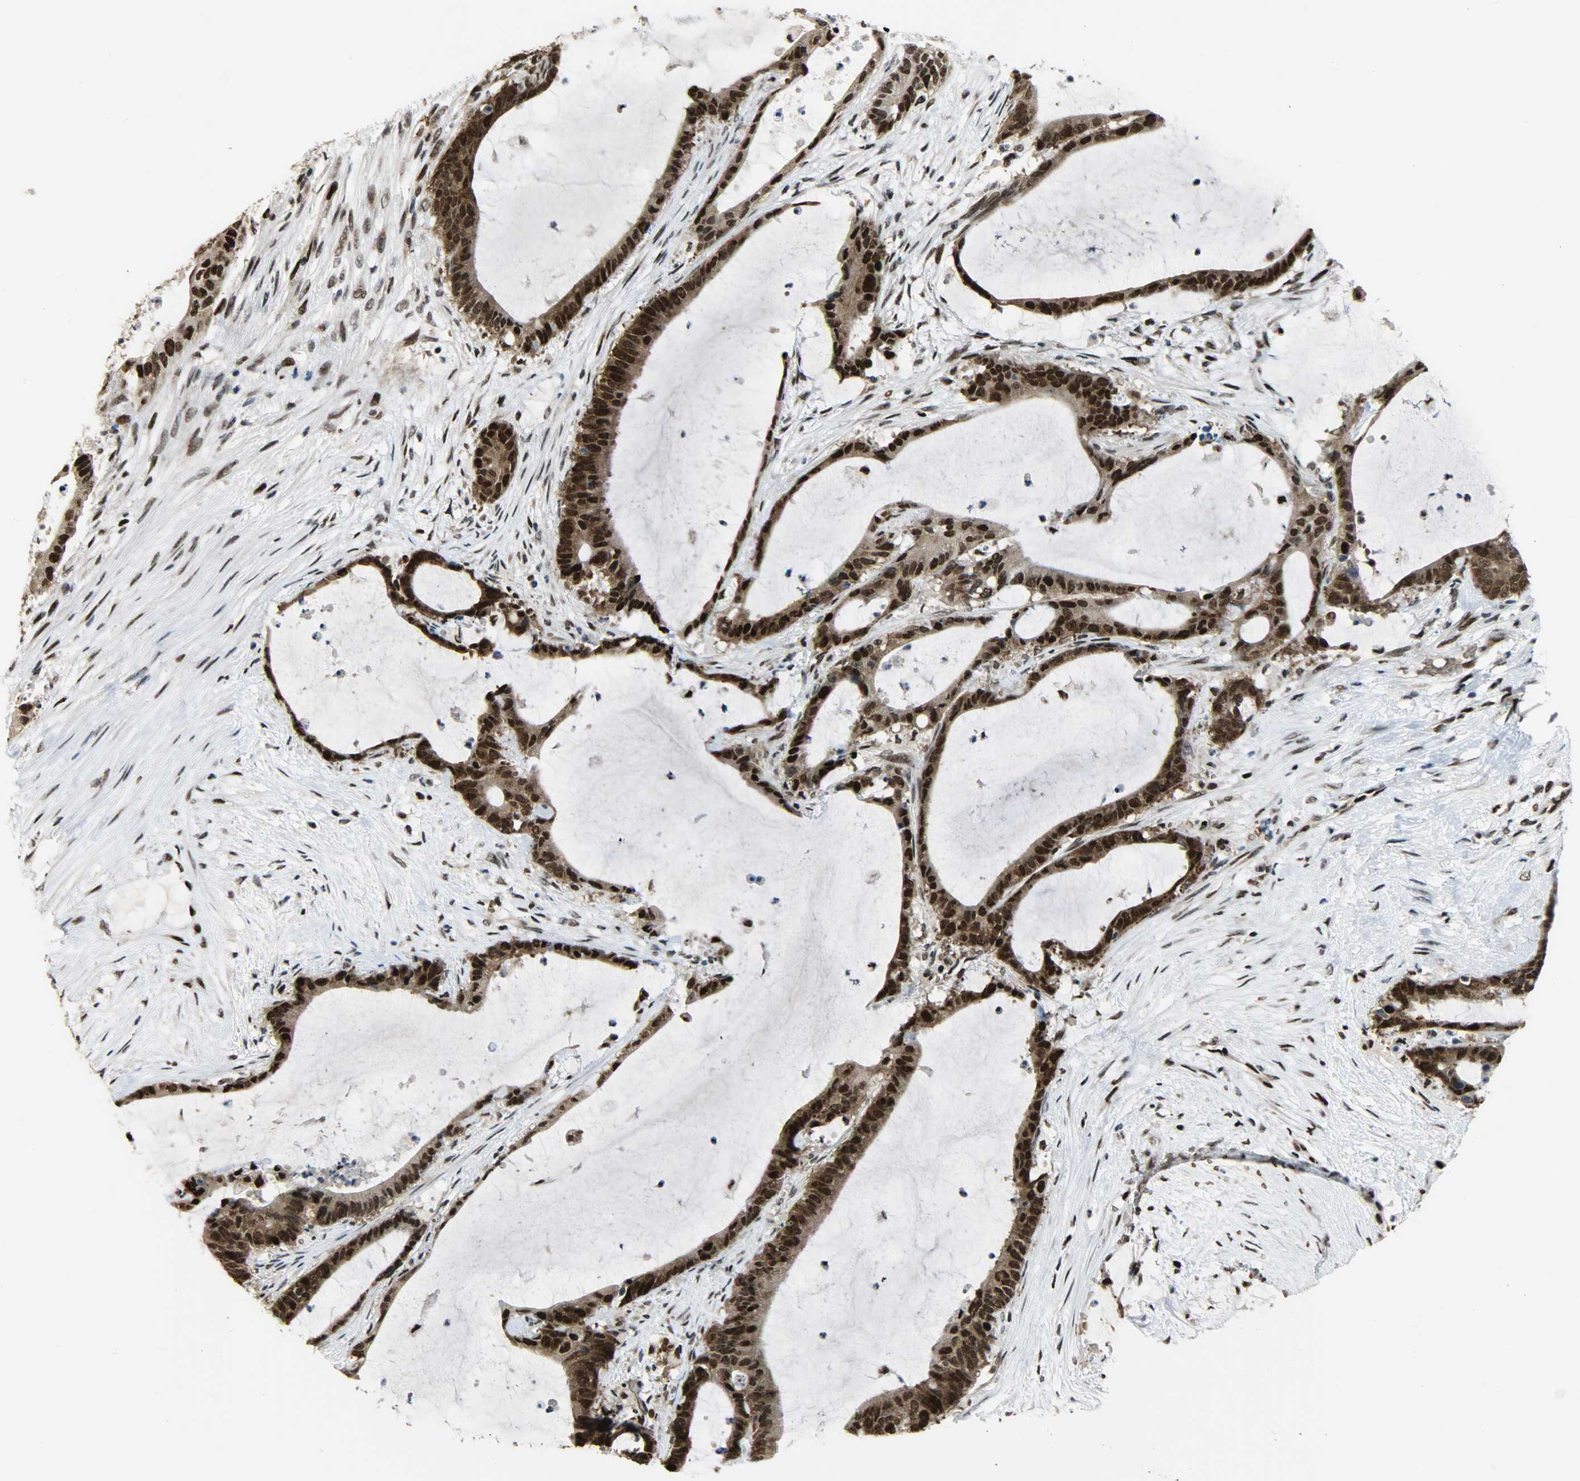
{"staining": {"intensity": "strong", "quantity": ">75%", "location": "cytoplasmic/membranous,nuclear"}, "tissue": "liver cancer", "cell_type": "Tumor cells", "image_type": "cancer", "snomed": [{"axis": "morphology", "description": "Cholangiocarcinoma"}, {"axis": "topography", "description": "Liver"}], "caption": "A high-resolution histopathology image shows IHC staining of liver cholangiocarcinoma, which reveals strong cytoplasmic/membranous and nuclear staining in approximately >75% of tumor cells. (DAB = brown stain, brightfield microscopy at high magnification).", "gene": "SNAI1", "patient": {"sex": "female", "age": 73}}